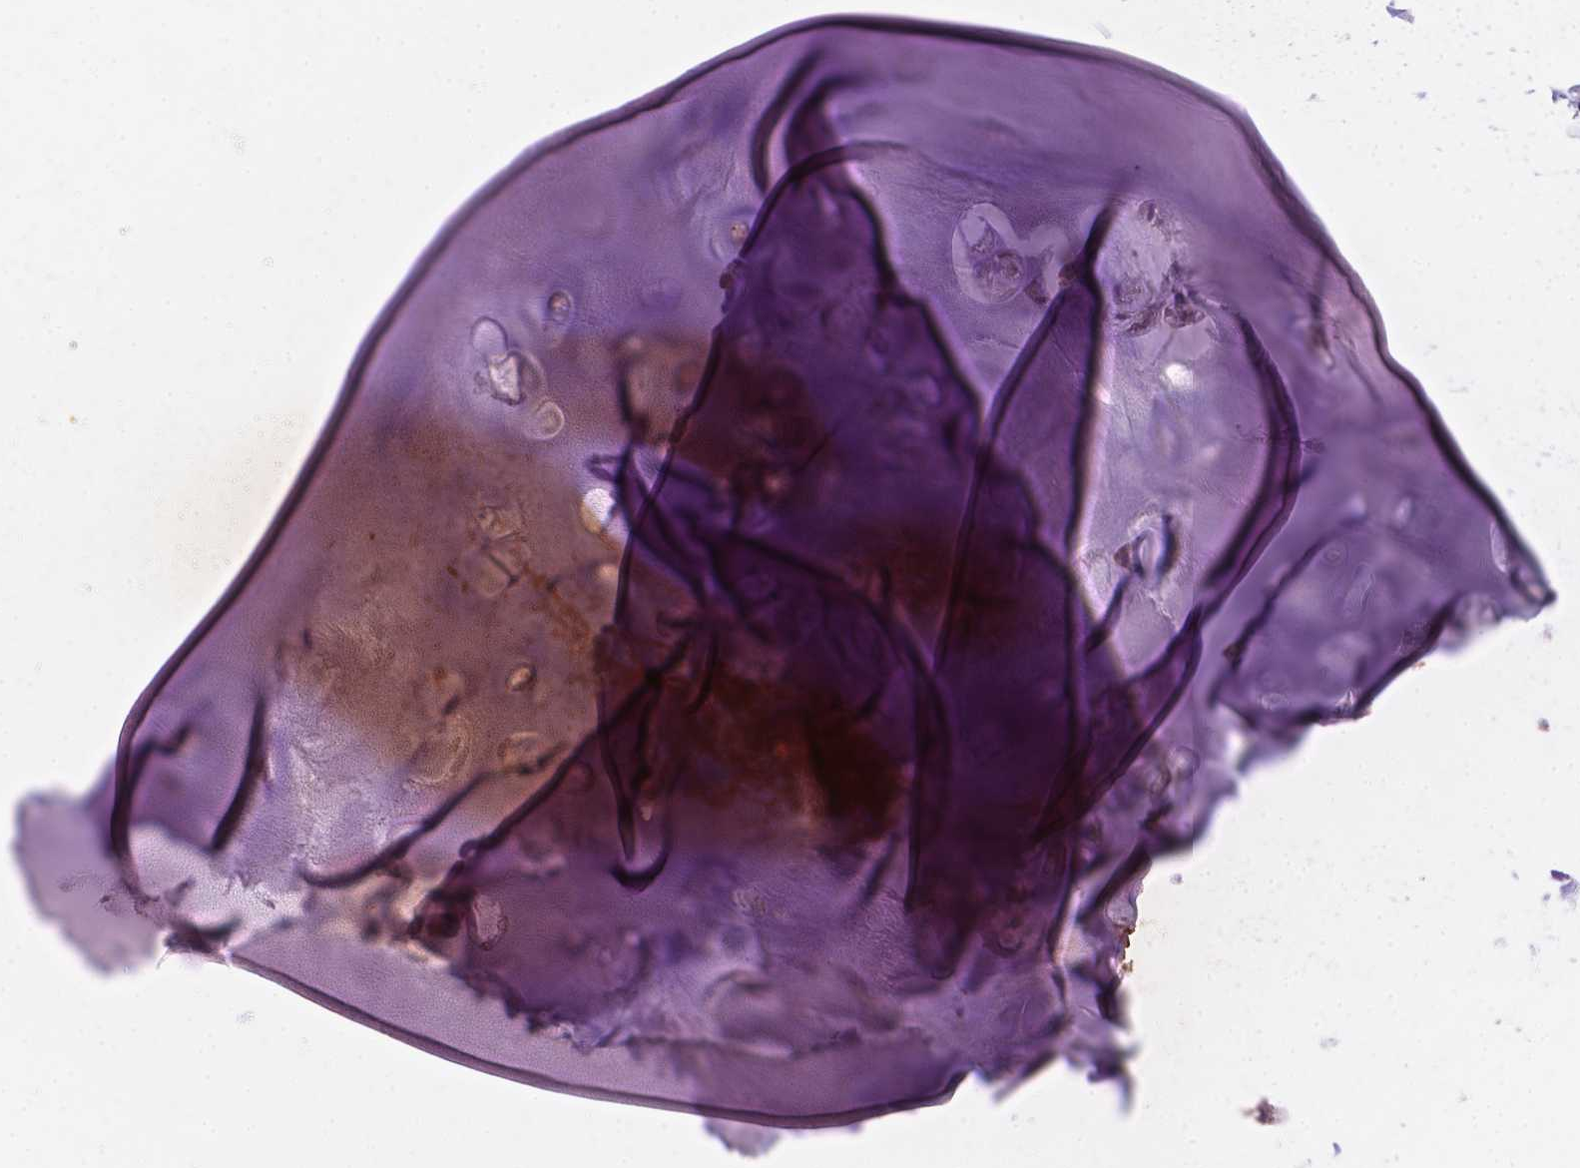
{"staining": {"intensity": "negative", "quantity": "none", "location": "none"}, "tissue": "soft tissue", "cell_type": "Chondrocytes", "image_type": "normal", "snomed": [{"axis": "morphology", "description": "Normal tissue, NOS"}, {"axis": "morphology", "description": "Squamous cell carcinoma, NOS"}, {"axis": "topography", "description": "Cartilage tissue"}, {"axis": "topography", "description": "Lung"}], "caption": "Immunohistochemistry of unremarkable human soft tissue demonstrates no expression in chondrocytes.", "gene": "DCAF4L1", "patient": {"sex": "male", "age": 66}}